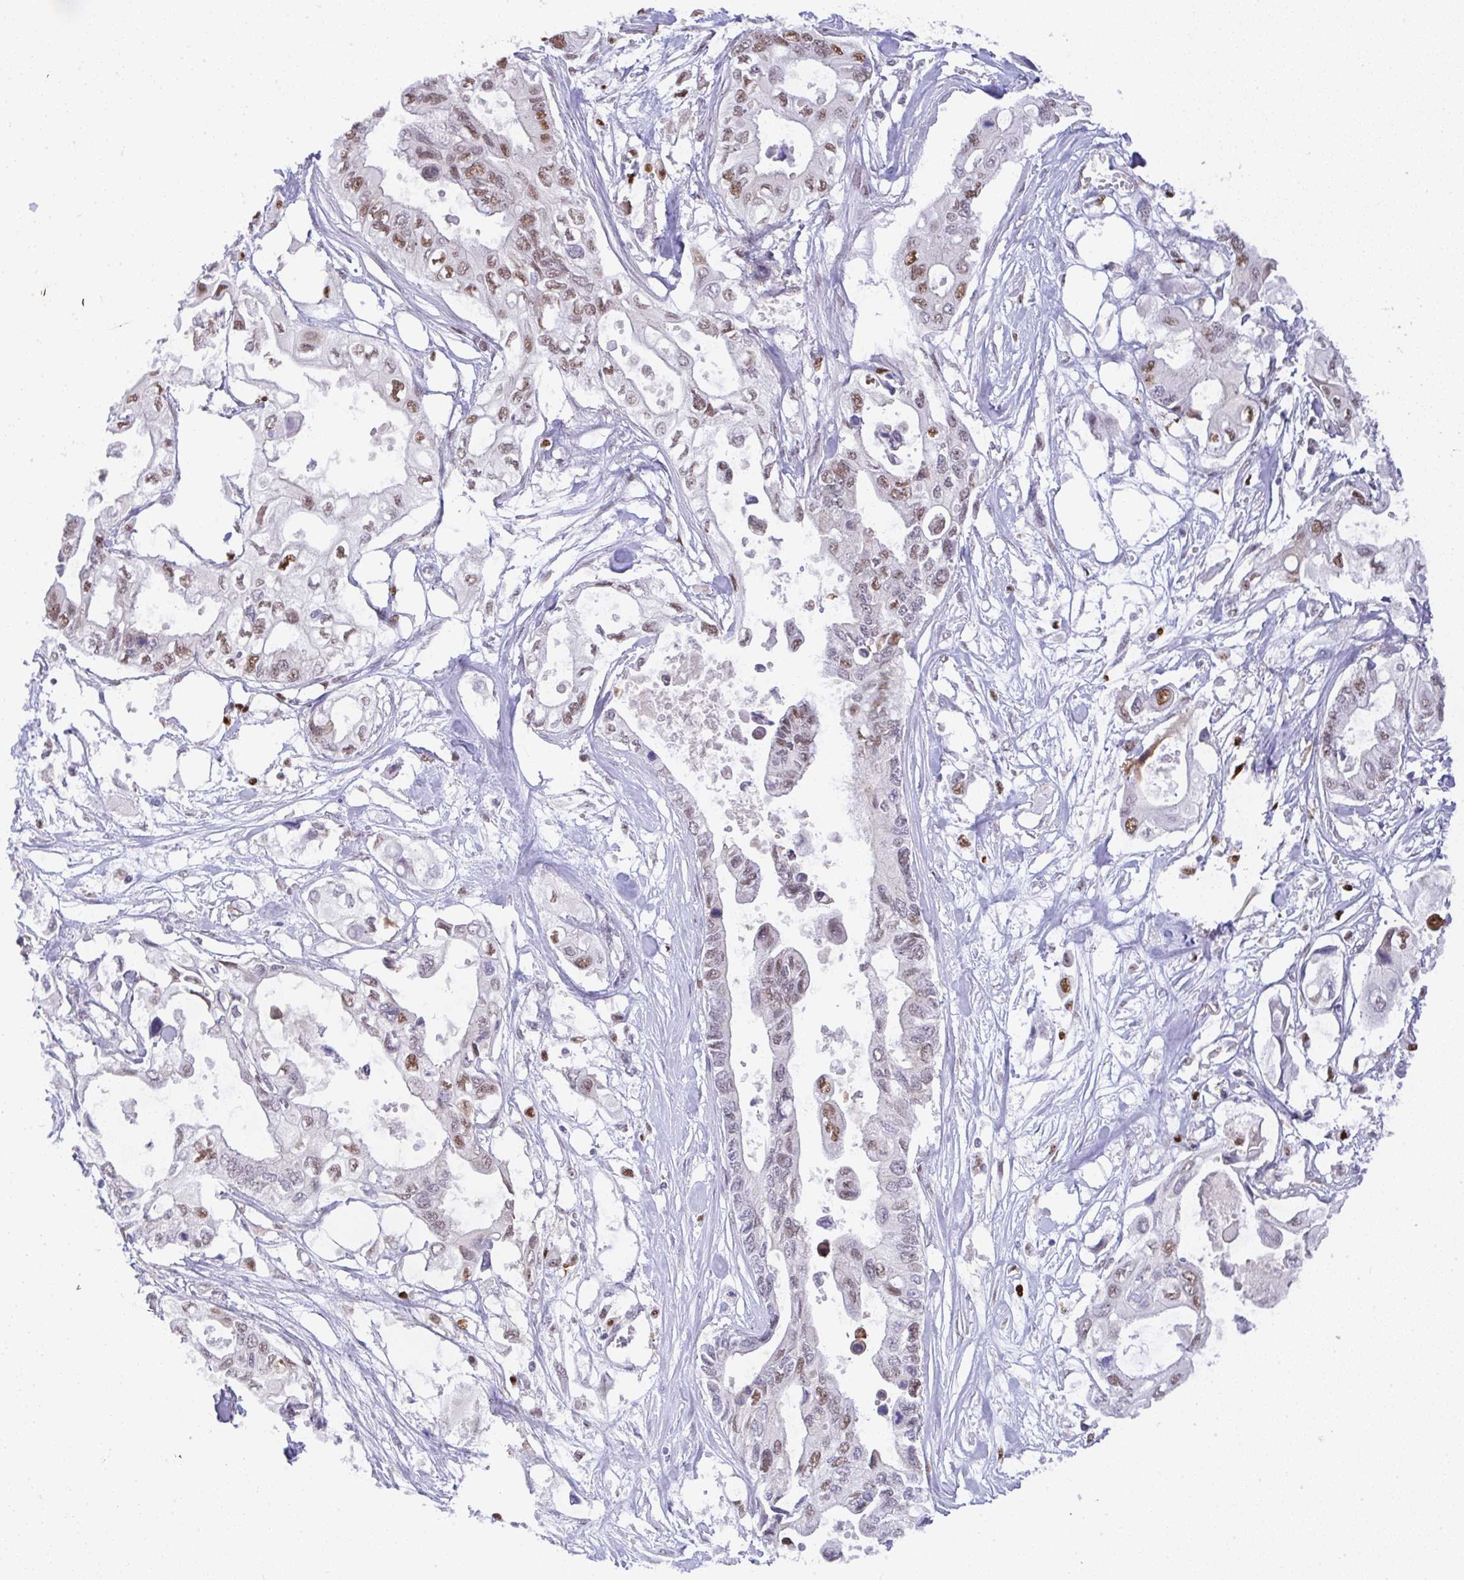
{"staining": {"intensity": "weak", "quantity": "25%-75%", "location": "nuclear"}, "tissue": "pancreatic cancer", "cell_type": "Tumor cells", "image_type": "cancer", "snomed": [{"axis": "morphology", "description": "Adenocarcinoma, NOS"}, {"axis": "topography", "description": "Pancreas"}], "caption": "A histopathology image of human pancreatic adenocarcinoma stained for a protein displays weak nuclear brown staining in tumor cells. (DAB (3,3'-diaminobenzidine) IHC with brightfield microscopy, high magnification).", "gene": "BBX", "patient": {"sex": "female", "age": 63}}